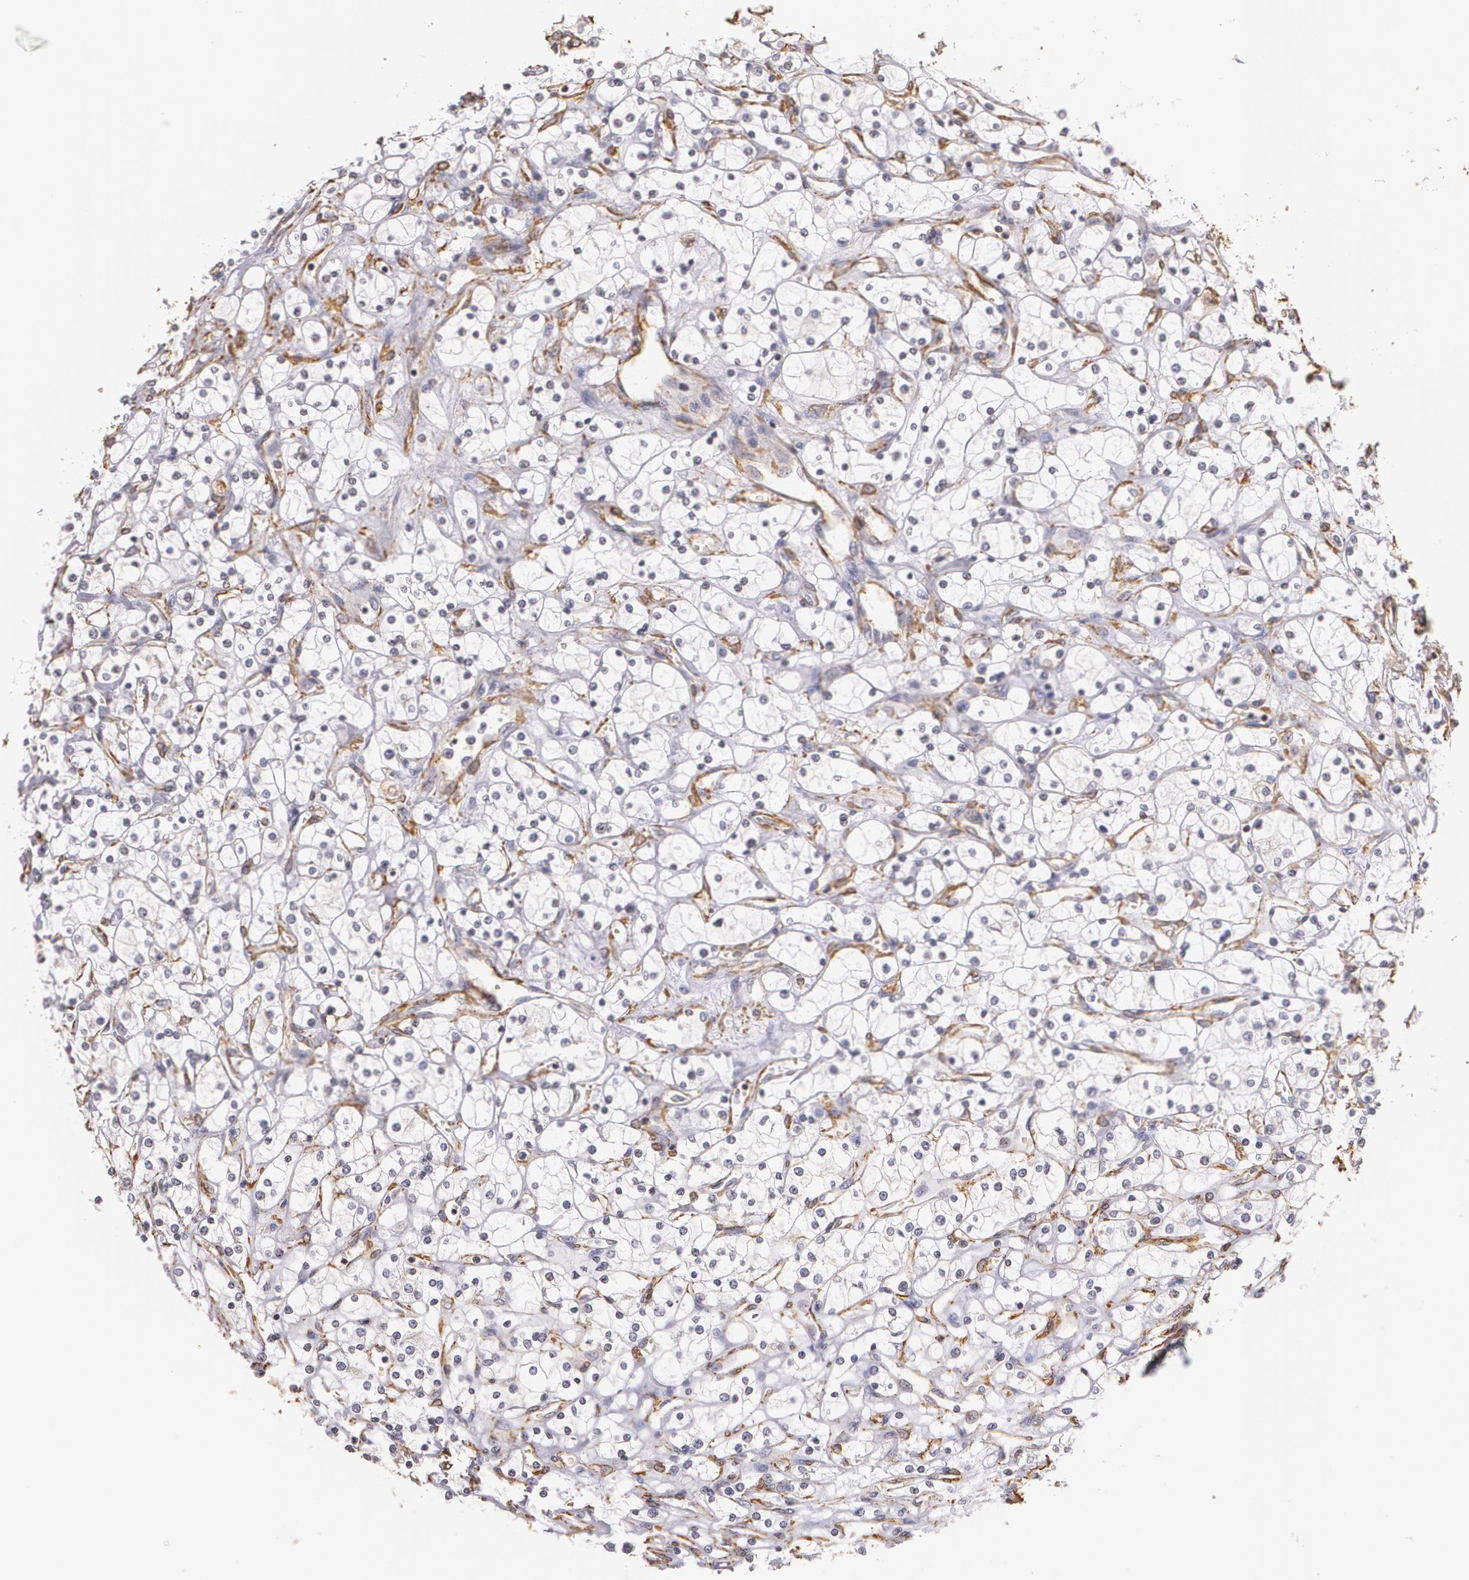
{"staining": {"intensity": "weak", "quantity": "25%-75%", "location": "cytoplasmic/membranous"}, "tissue": "renal cancer", "cell_type": "Tumor cells", "image_type": "cancer", "snomed": [{"axis": "morphology", "description": "Adenocarcinoma, NOS"}, {"axis": "topography", "description": "Kidney"}], "caption": "Renal adenocarcinoma was stained to show a protein in brown. There is low levels of weak cytoplasmic/membranous positivity in approximately 25%-75% of tumor cells.", "gene": "VAMP1", "patient": {"sex": "male", "age": 61}}